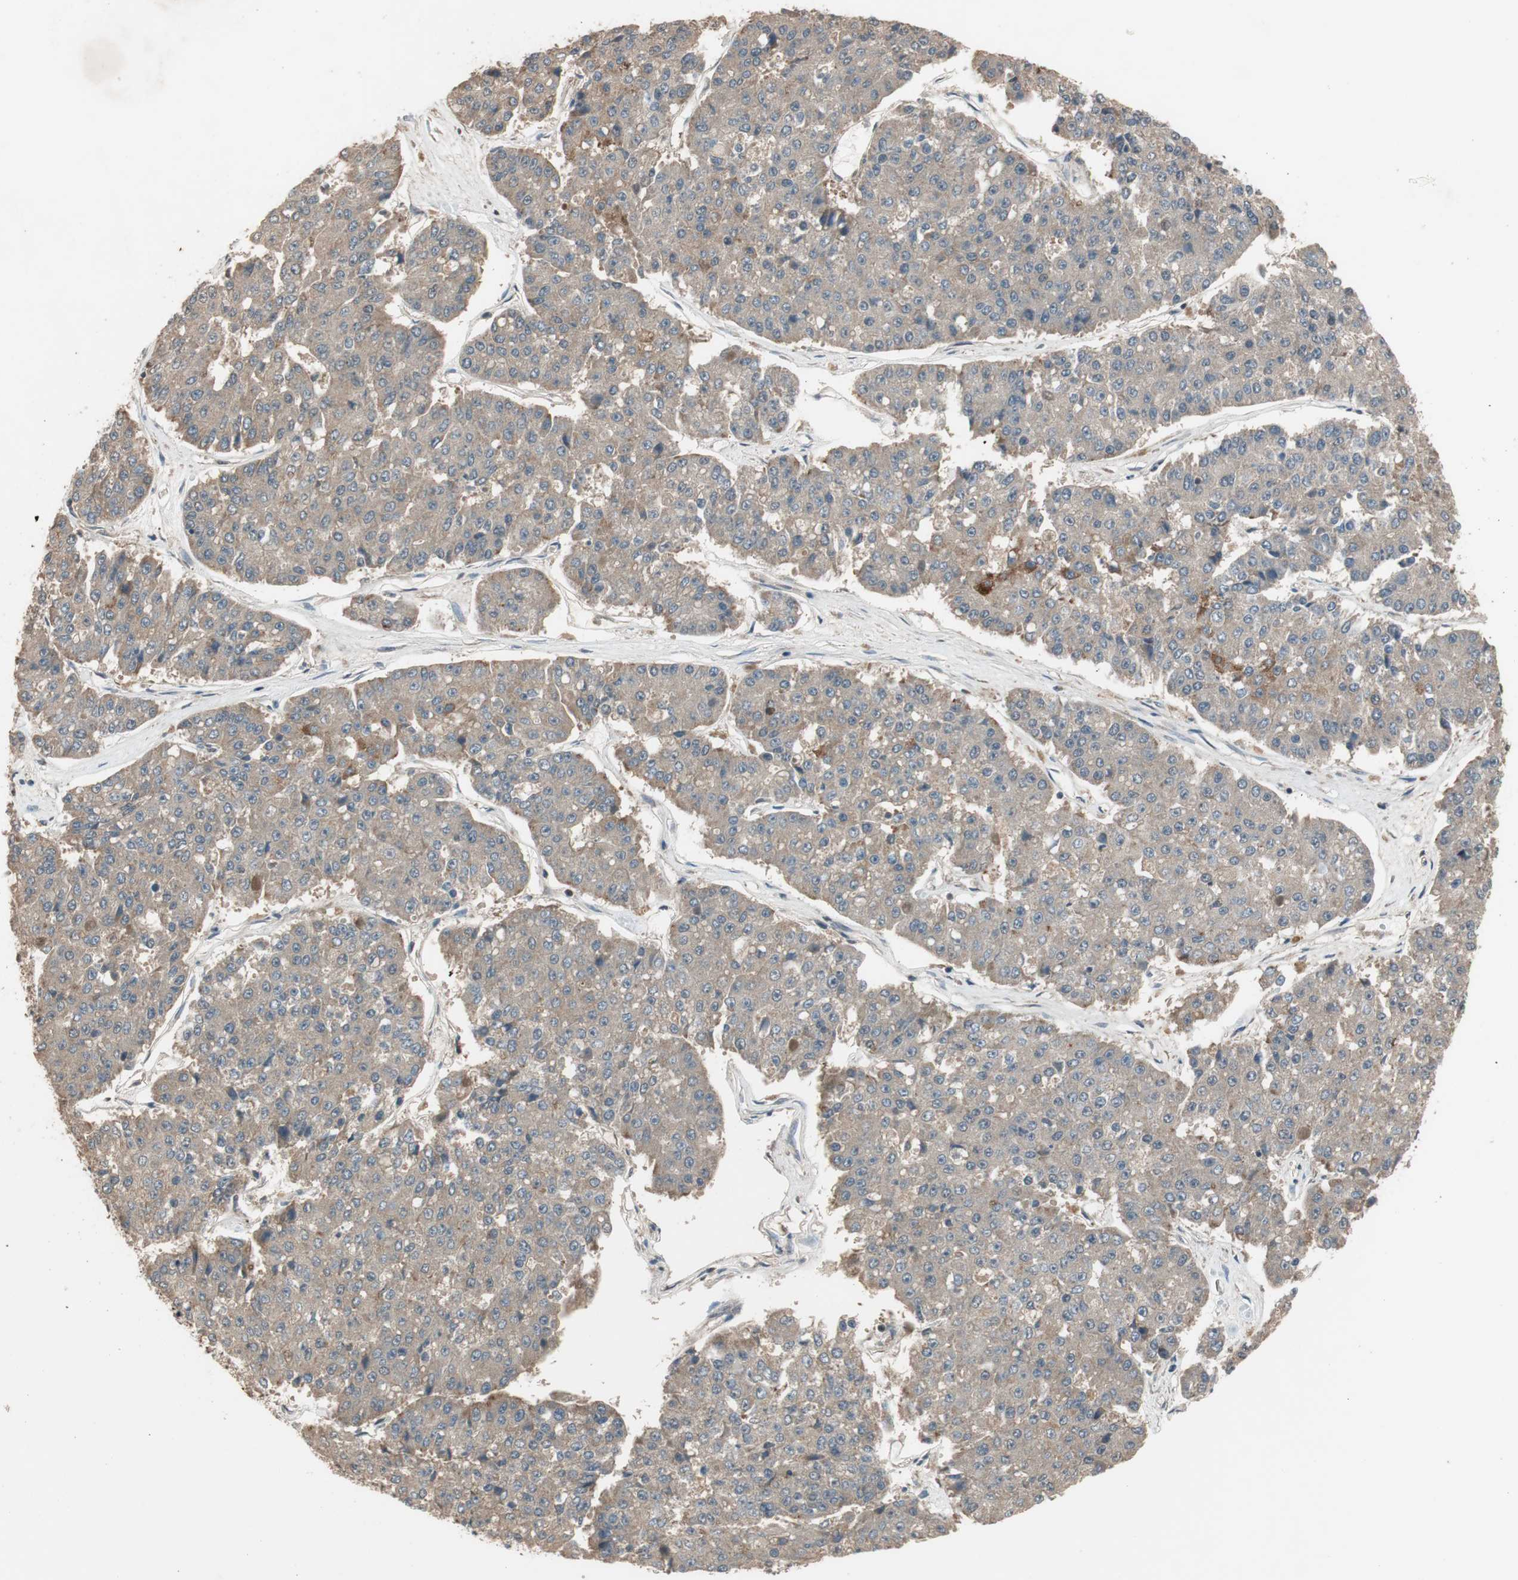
{"staining": {"intensity": "moderate", "quantity": ">75%", "location": "cytoplasmic/membranous"}, "tissue": "pancreatic cancer", "cell_type": "Tumor cells", "image_type": "cancer", "snomed": [{"axis": "morphology", "description": "Adenocarcinoma, NOS"}, {"axis": "topography", "description": "Pancreas"}], "caption": "An image showing moderate cytoplasmic/membranous positivity in approximately >75% of tumor cells in pancreatic adenocarcinoma, as visualized by brown immunohistochemical staining.", "gene": "TMEM230", "patient": {"sex": "male", "age": 50}}